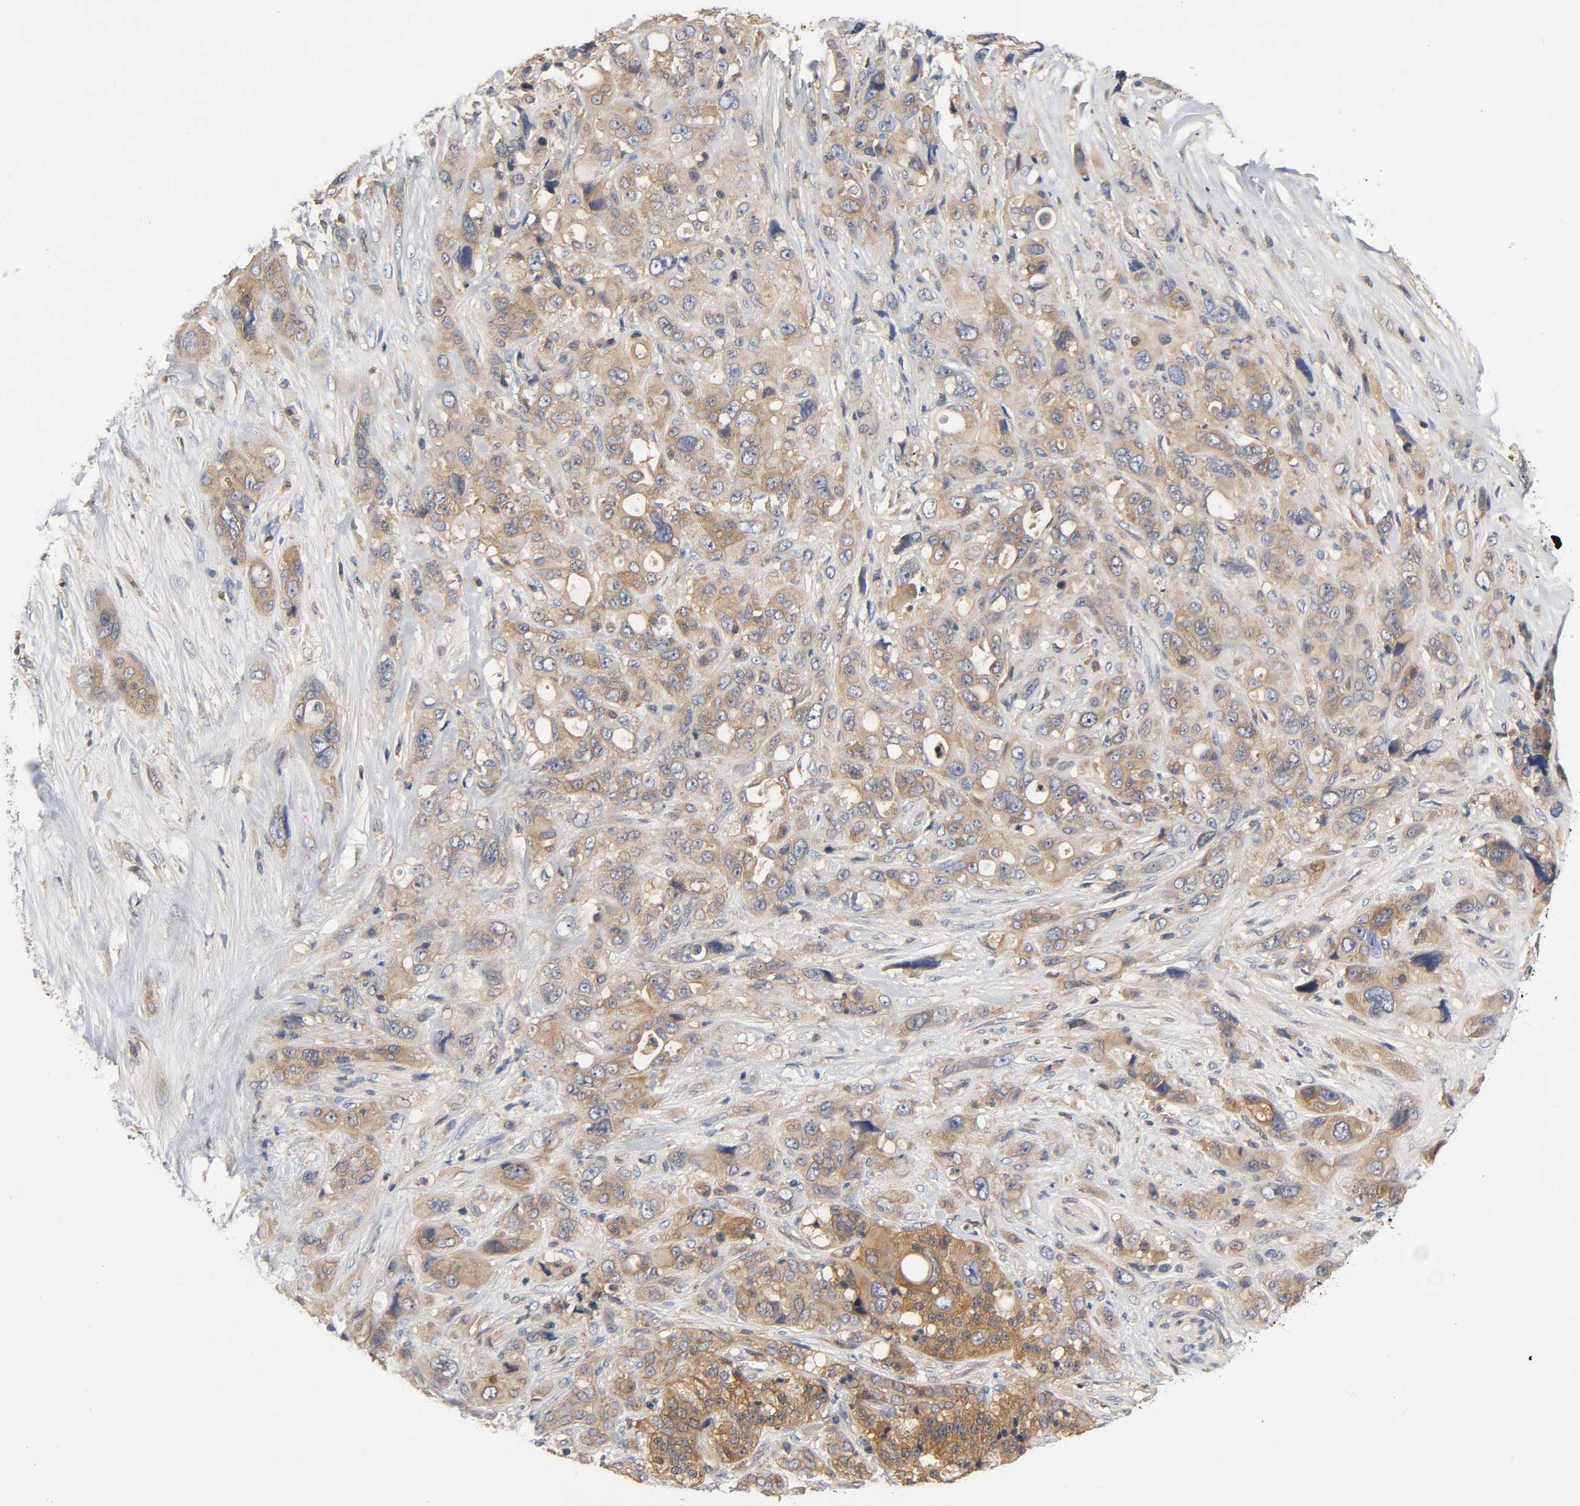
{"staining": {"intensity": "moderate", "quantity": ">75%", "location": "cytoplasmic/membranous"}, "tissue": "pancreatic cancer", "cell_type": "Tumor cells", "image_type": "cancer", "snomed": [{"axis": "morphology", "description": "Adenocarcinoma, NOS"}, {"axis": "topography", "description": "Pancreas"}], "caption": "DAB immunohistochemical staining of human adenocarcinoma (pancreatic) displays moderate cytoplasmic/membranous protein staining in approximately >75% of tumor cells.", "gene": "PRKAB1", "patient": {"sex": "male", "age": 46}}